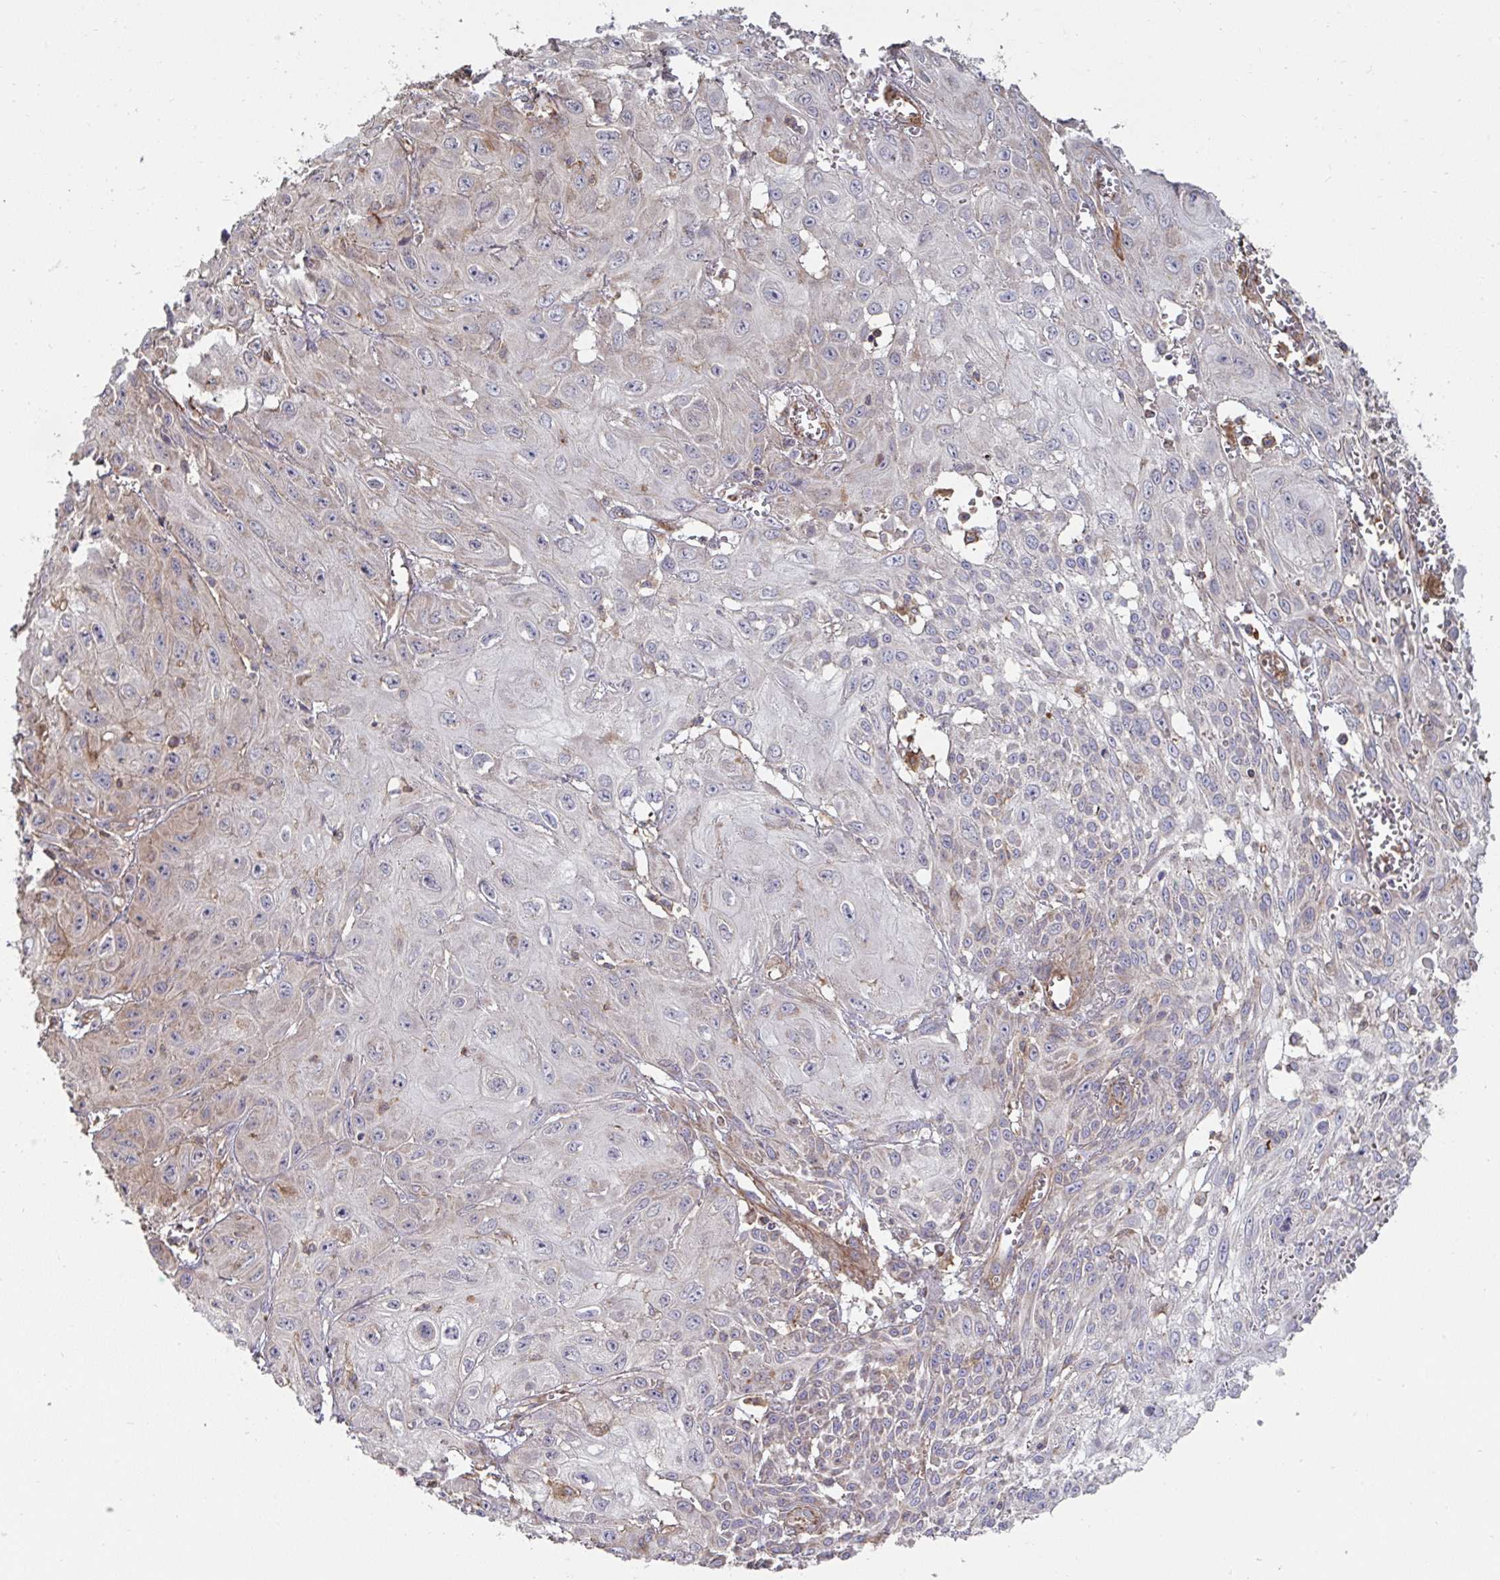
{"staining": {"intensity": "weak", "quantity": "<25%", "location": "cytoplasmic/membranous"}, "tissue": "skin cancer", "cell_type": "Tumor cells", "image_type": "cancer", "snomed": [{"axis": "morphology", "description": "Squamous cell carcinoma, NOS"}, {"axis": "topography", "description": "Skin"}, {"axis": "topography", "description": "Vulva"}], "caption": "Human skin cancer stained for a protein using immunohistochemistry exhibits no expression in tumor cells.", "gene": "DZANK1", "patient": {"sex": "female", "age": 71}}